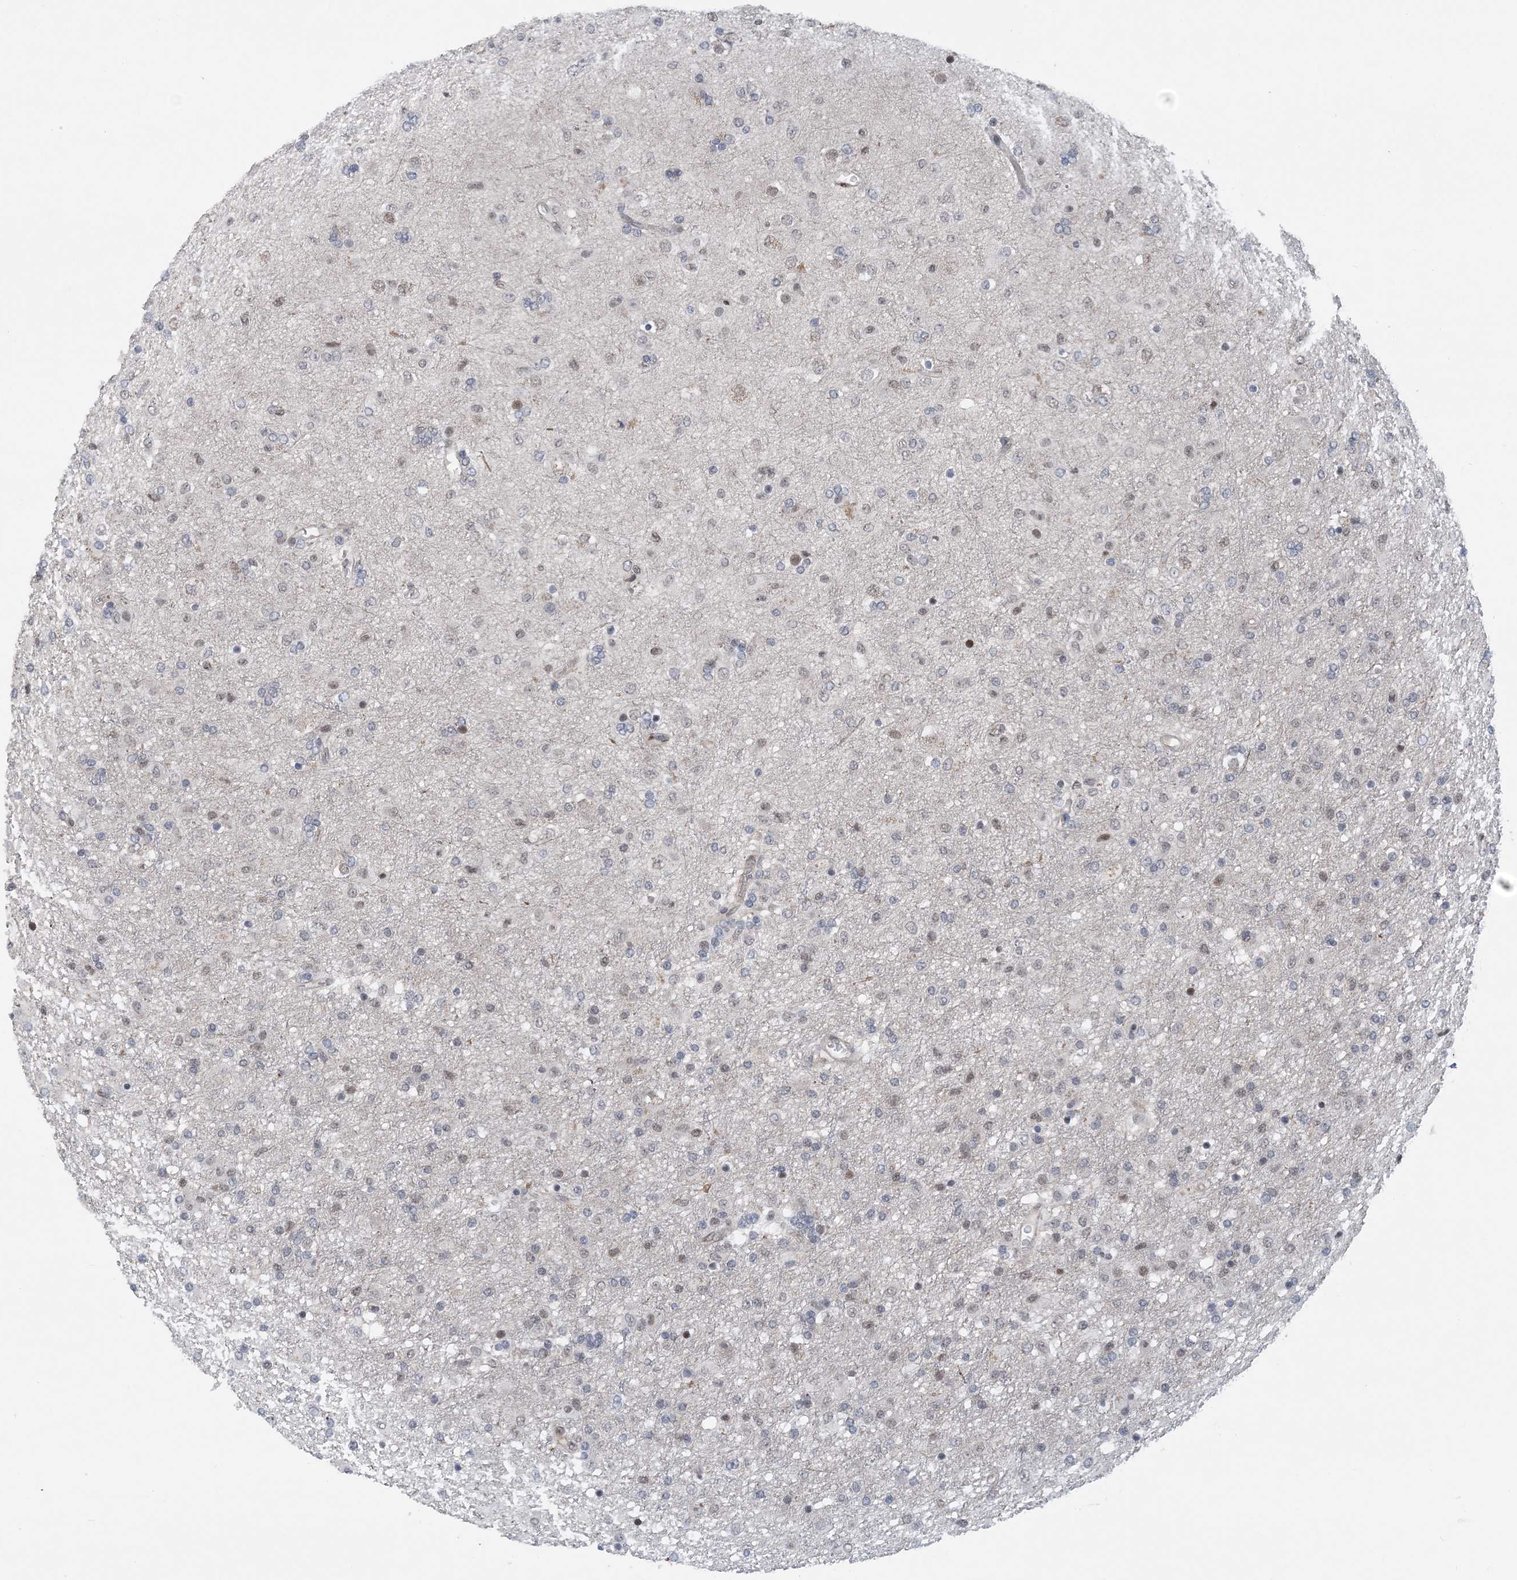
{"staining": {"intensity": "weak", "quantity": "<25%", "location": "nuclear"}, "tissue": "glioma", "cell_type": "Tumor cells", "image_type": "cancer", "snomed": [{"axis": "morphology", "description": "Glioma, malignant, Low grade"}, {"axis": "topography", "description": "Brain"}], "caption": "Tumor cells are negative for brown protein staining in glioma. Brightfield microscopy of IHC stained with DAB (brown) and hematoxylin (blue), captured at high magnification.", "gene": "CCDC152", "patient": {"sex": "male", "age": 65}}